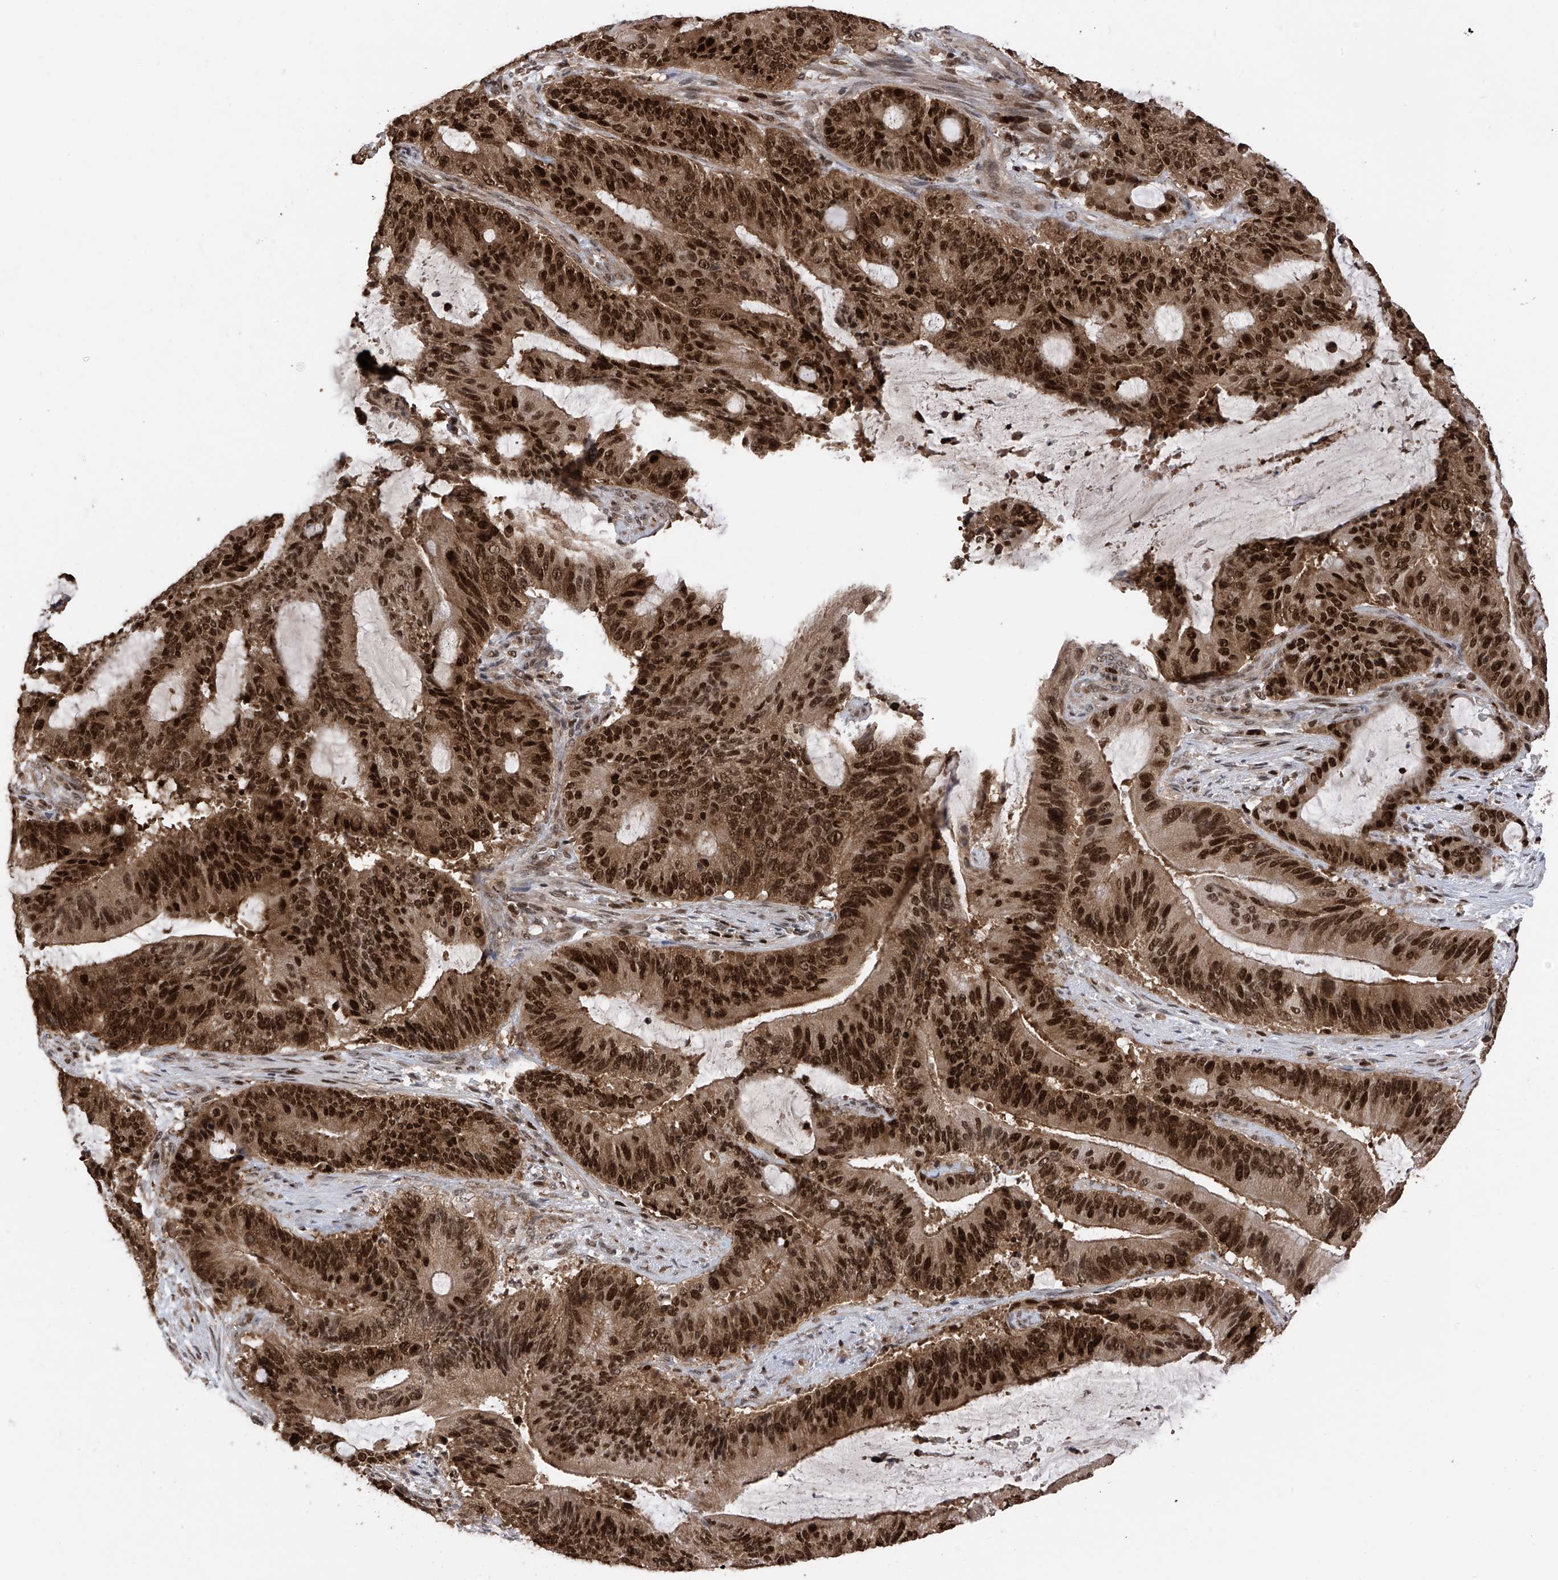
{"staining": {"intensity": "strong", "quantity": ">75%", "location": "cytoplasmic/membranous,nuclear"}, "tissue": "liver cancer", "cell_type": "Tumor cells", "image_type": "cancer", "snomed": [{"axis": "morphology", "description": "Normal tissue, NOS"}, {"axis": "morphology", "description": "Cholangiocarcinoma"}, {"axis": "topography", "description": "Liver"}, {"axis": "topography", "description": "Peripheral nerve tissue"}], "caption": "This is a histology image of immunohistochemistry staining of cholangiocarcinoma (liver), which shows strong positivity in the cytoplasmic/membranous and nuclear of tumor cells.", "gene": "DNAJC9", "patient": {"sex": "female", "age": 73}}